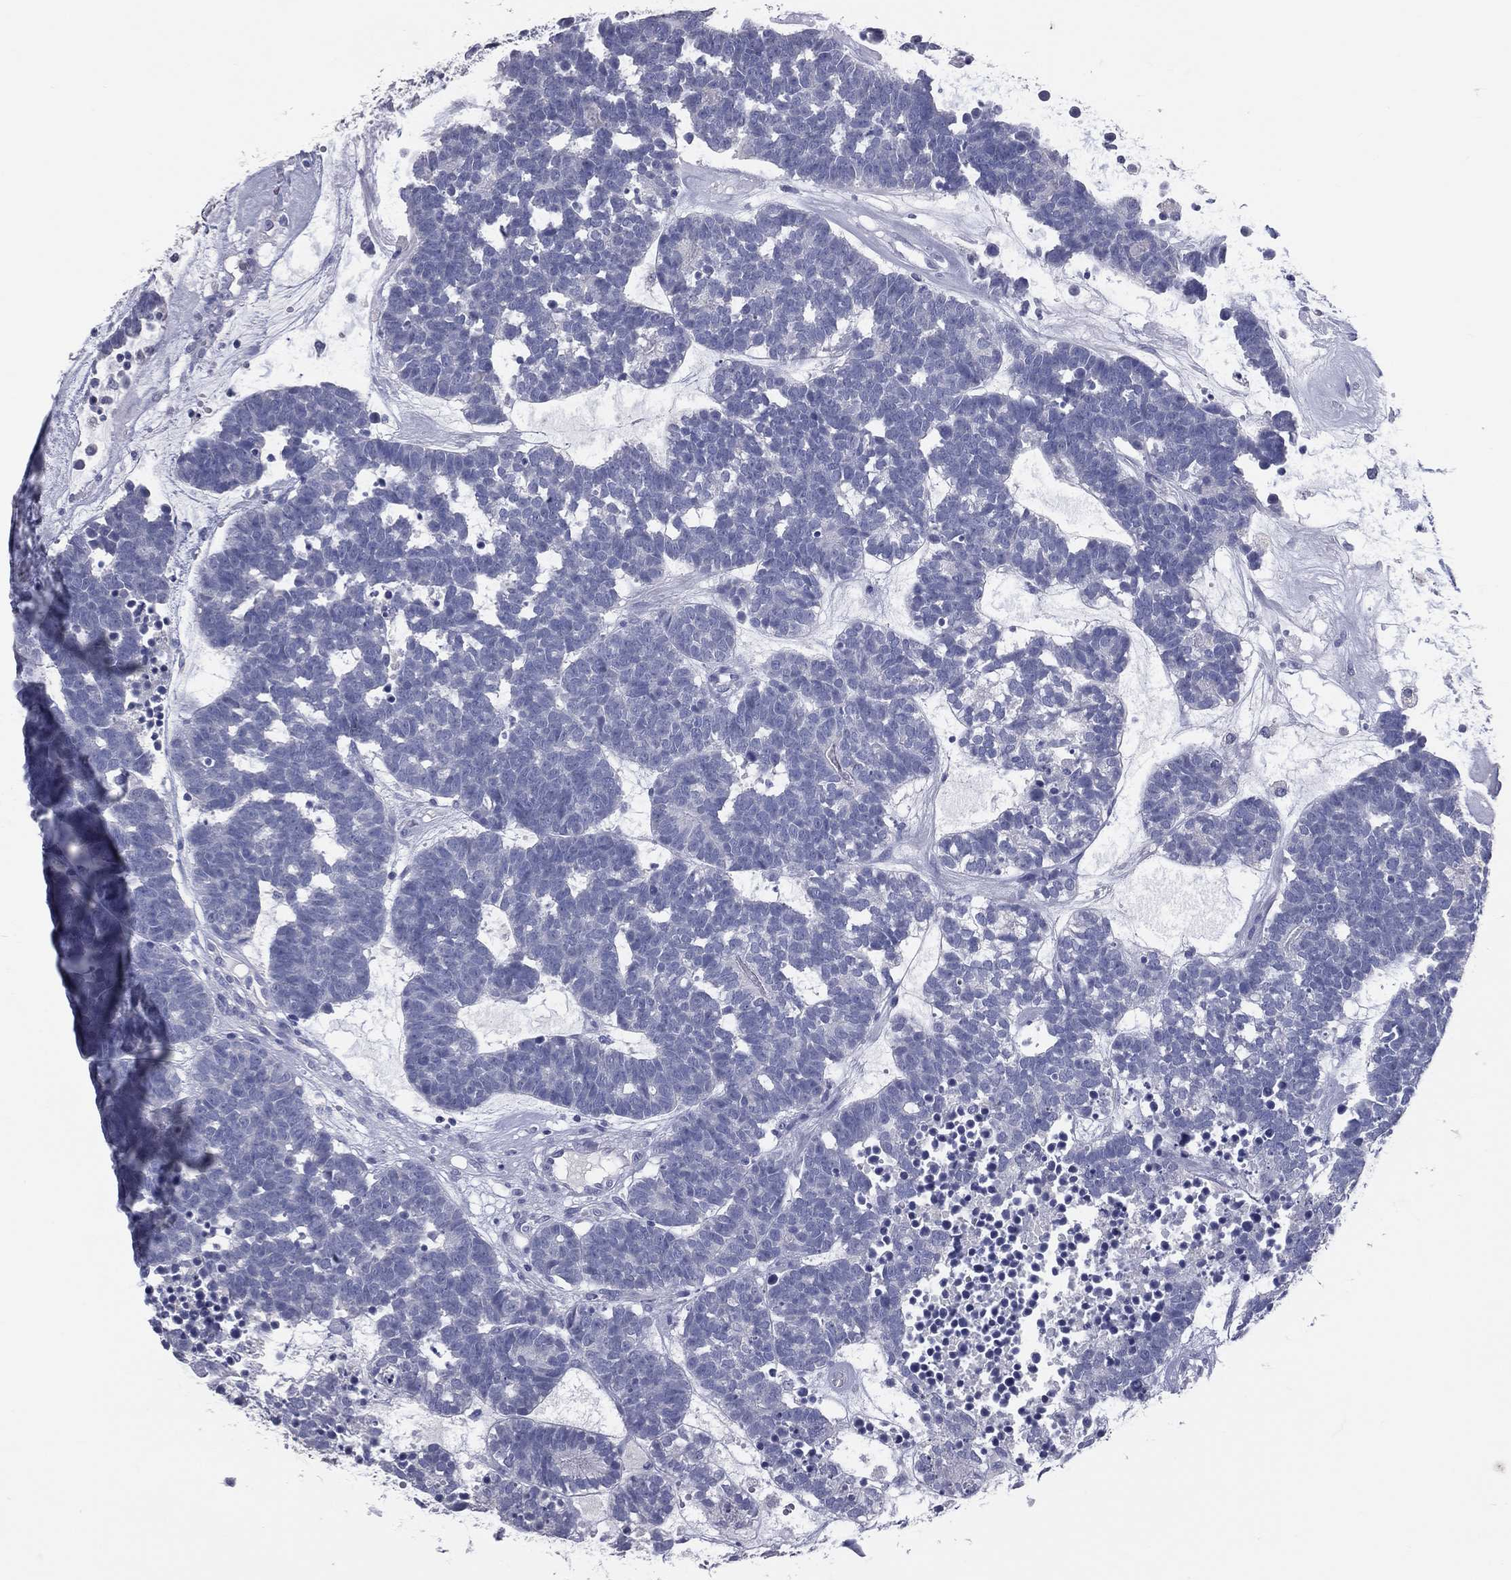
{"staining": {"intensity": "negative", "quantity": "none", "location": "none"}, "tissue": "head and neck cancer", "cell_type": "Tumor cells", "image_type": "cancer", "snomed": [{"axis": "morphology", "description": "Adenocarcinoma, NOS"}, {"axis": "topography", "description": "Head-Neck"}], "caption": "Head and neck cancer (adenocarcinoma) was stained to show a protein in brown. There is no significant positivity in tumor cells. (DAB (3,3'-diaminobenzidine) immunohistochemistry (IHC) with hematoxylin counter stain).", "gene": "TFPI2", "patient": {"sex": "female", "age": 81}}